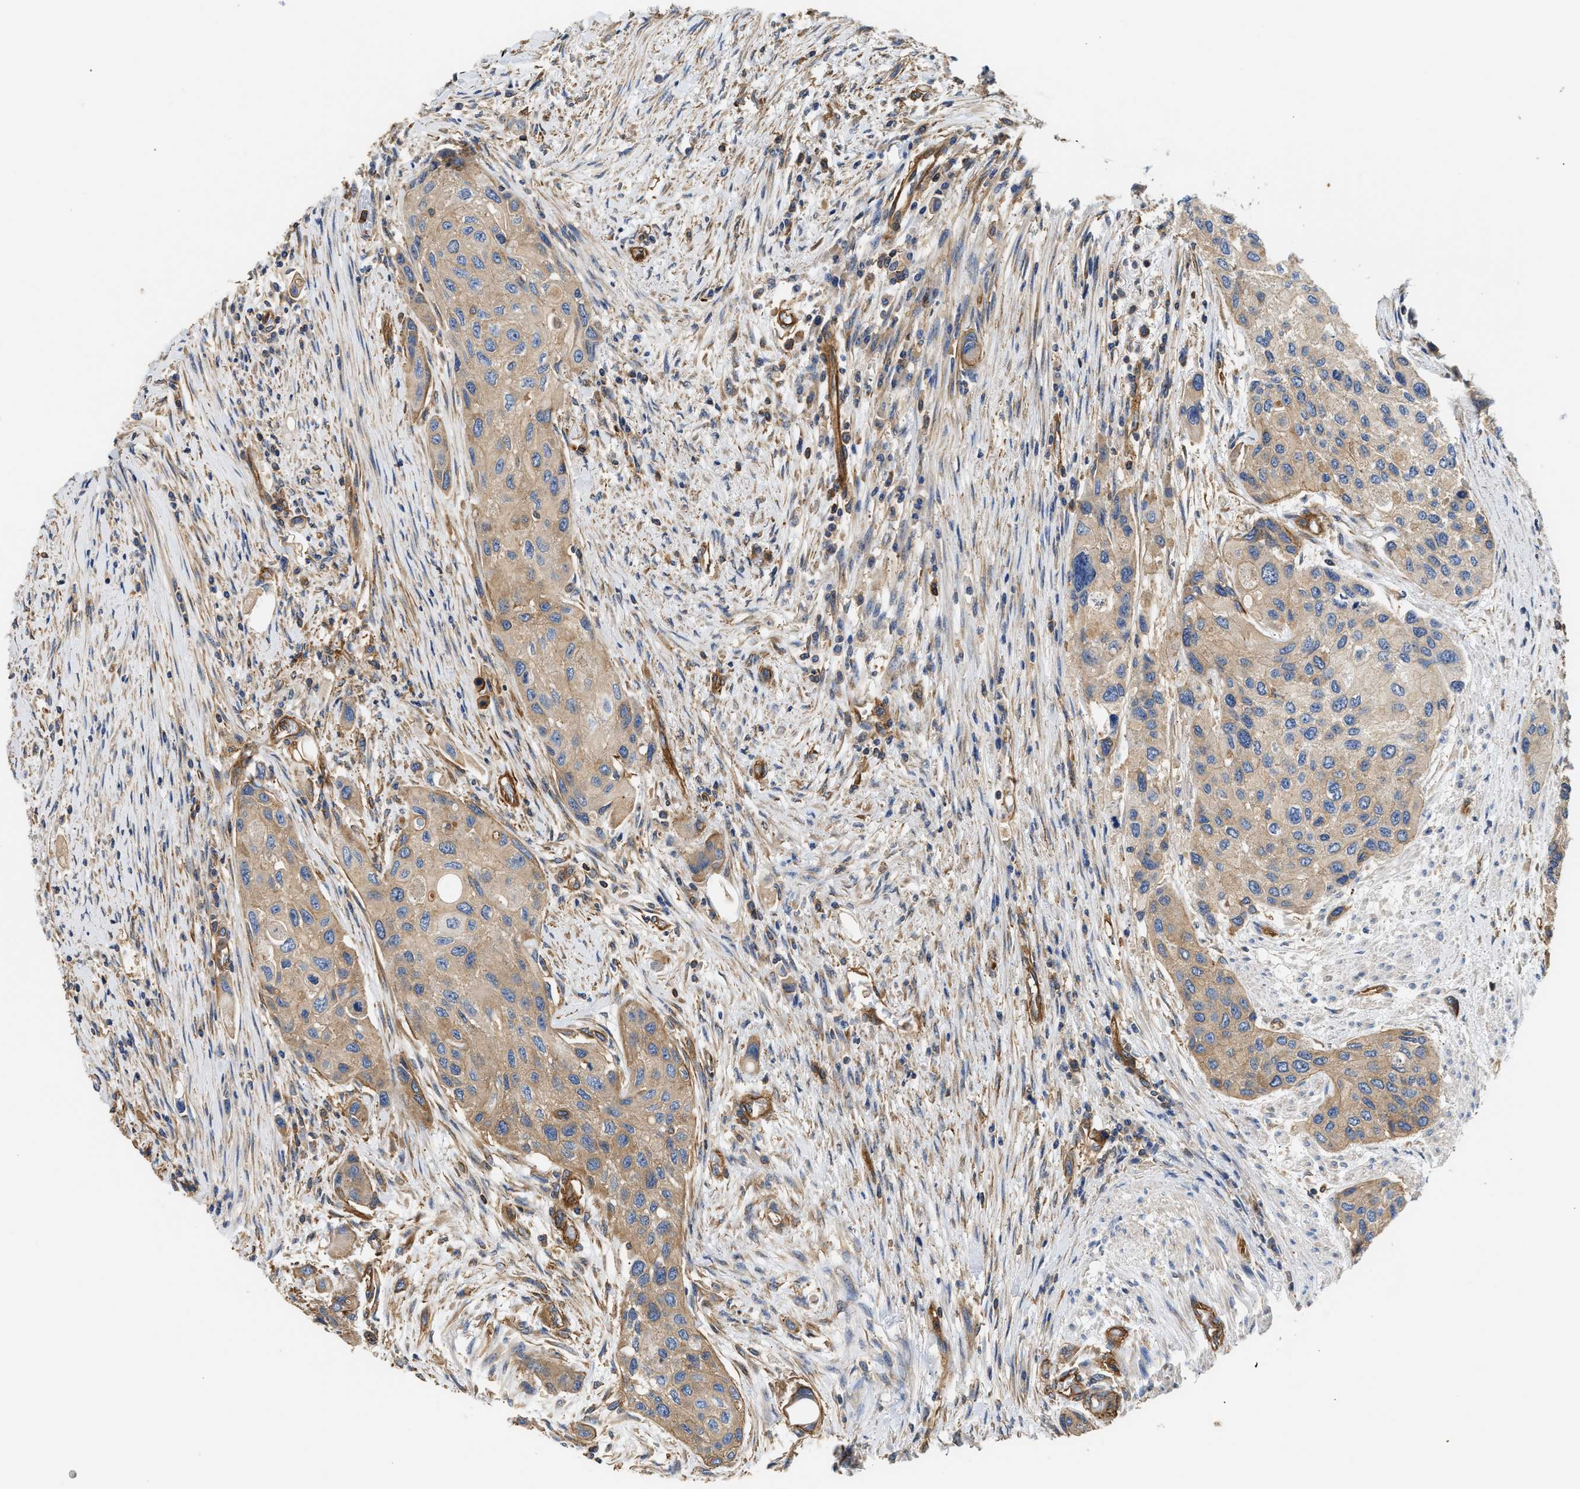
{"staining": {"intensity": "weak", "quantity": "25%-75%", "location": "cytoplasmic/membranous"}, "tissue": "urothelial cancer", "cell_type": "Tumor cells", "image_type": "cancer", "snomed": [{"axis": "morphology", "description": "Urothelial carcinoma, High grade"}, {"axis": "topography", "description": "Urinary bladder"}], "caption": "Weak cytoplasmic/membranous positivity is identified in approximately 25%-75% of tumor cells in urothelial cancer.", "gene": "SAMD9L", "patient": {"sex": "female", "age": 56}}